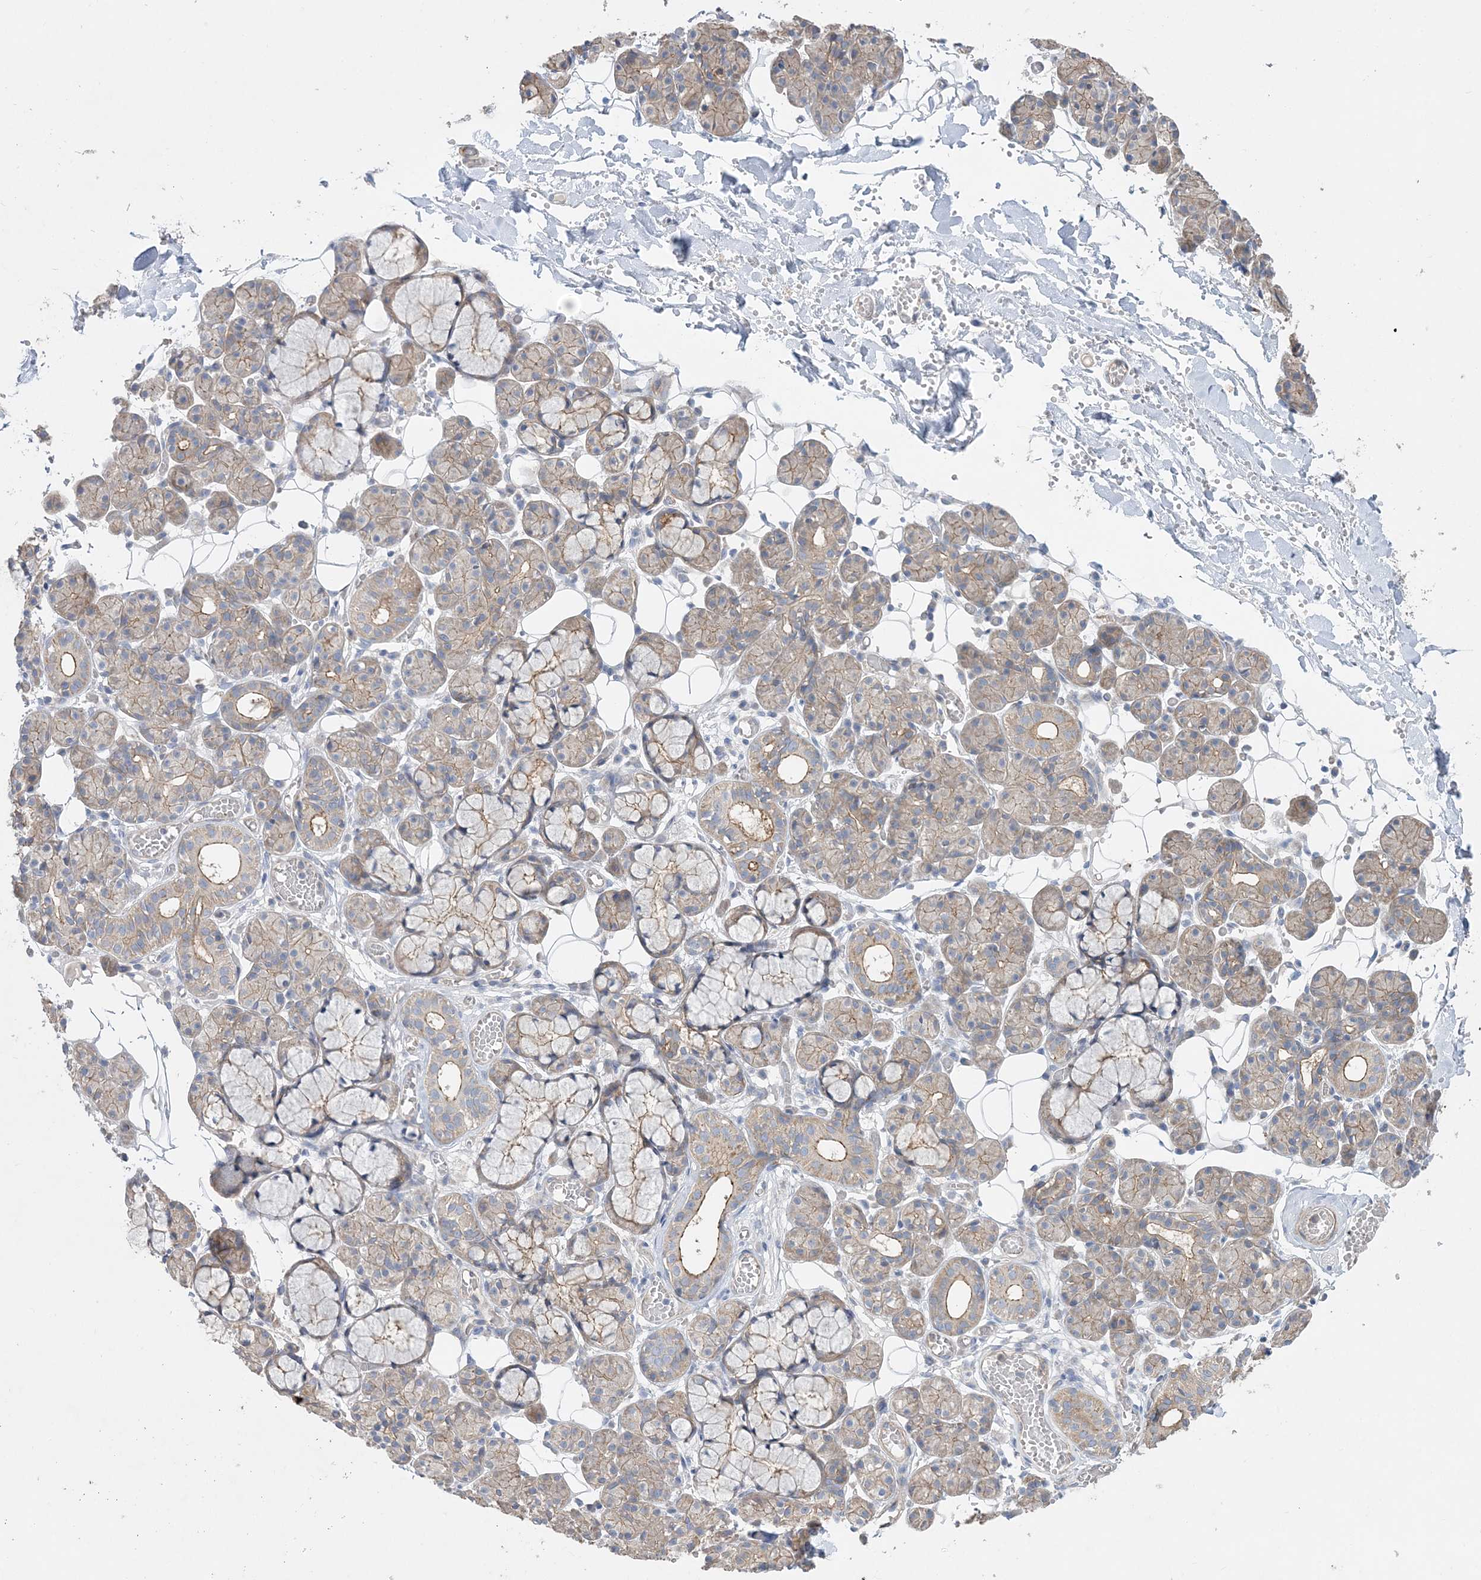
{"staining": {"intensity": "weak", "quantity": "25%-75%", "location": "cytoplasmic/membranous"}, "tissue": "salivary gland", "cell_type": "Glandular cells", "image_type": "normal", "snomed": [{"axis": "morphology", "description": "Normal tissue, NOS"}, {"axis": "topography", "description": "Salivary gland"}], "caption": "Human salivary gland stained for a protein (brown) displays weak cytoplasmic/membranous positive expression in about 25%-75% of glandular cells.", "gene": "PIGC", "patient": {"sex": "male", "age": 63}}